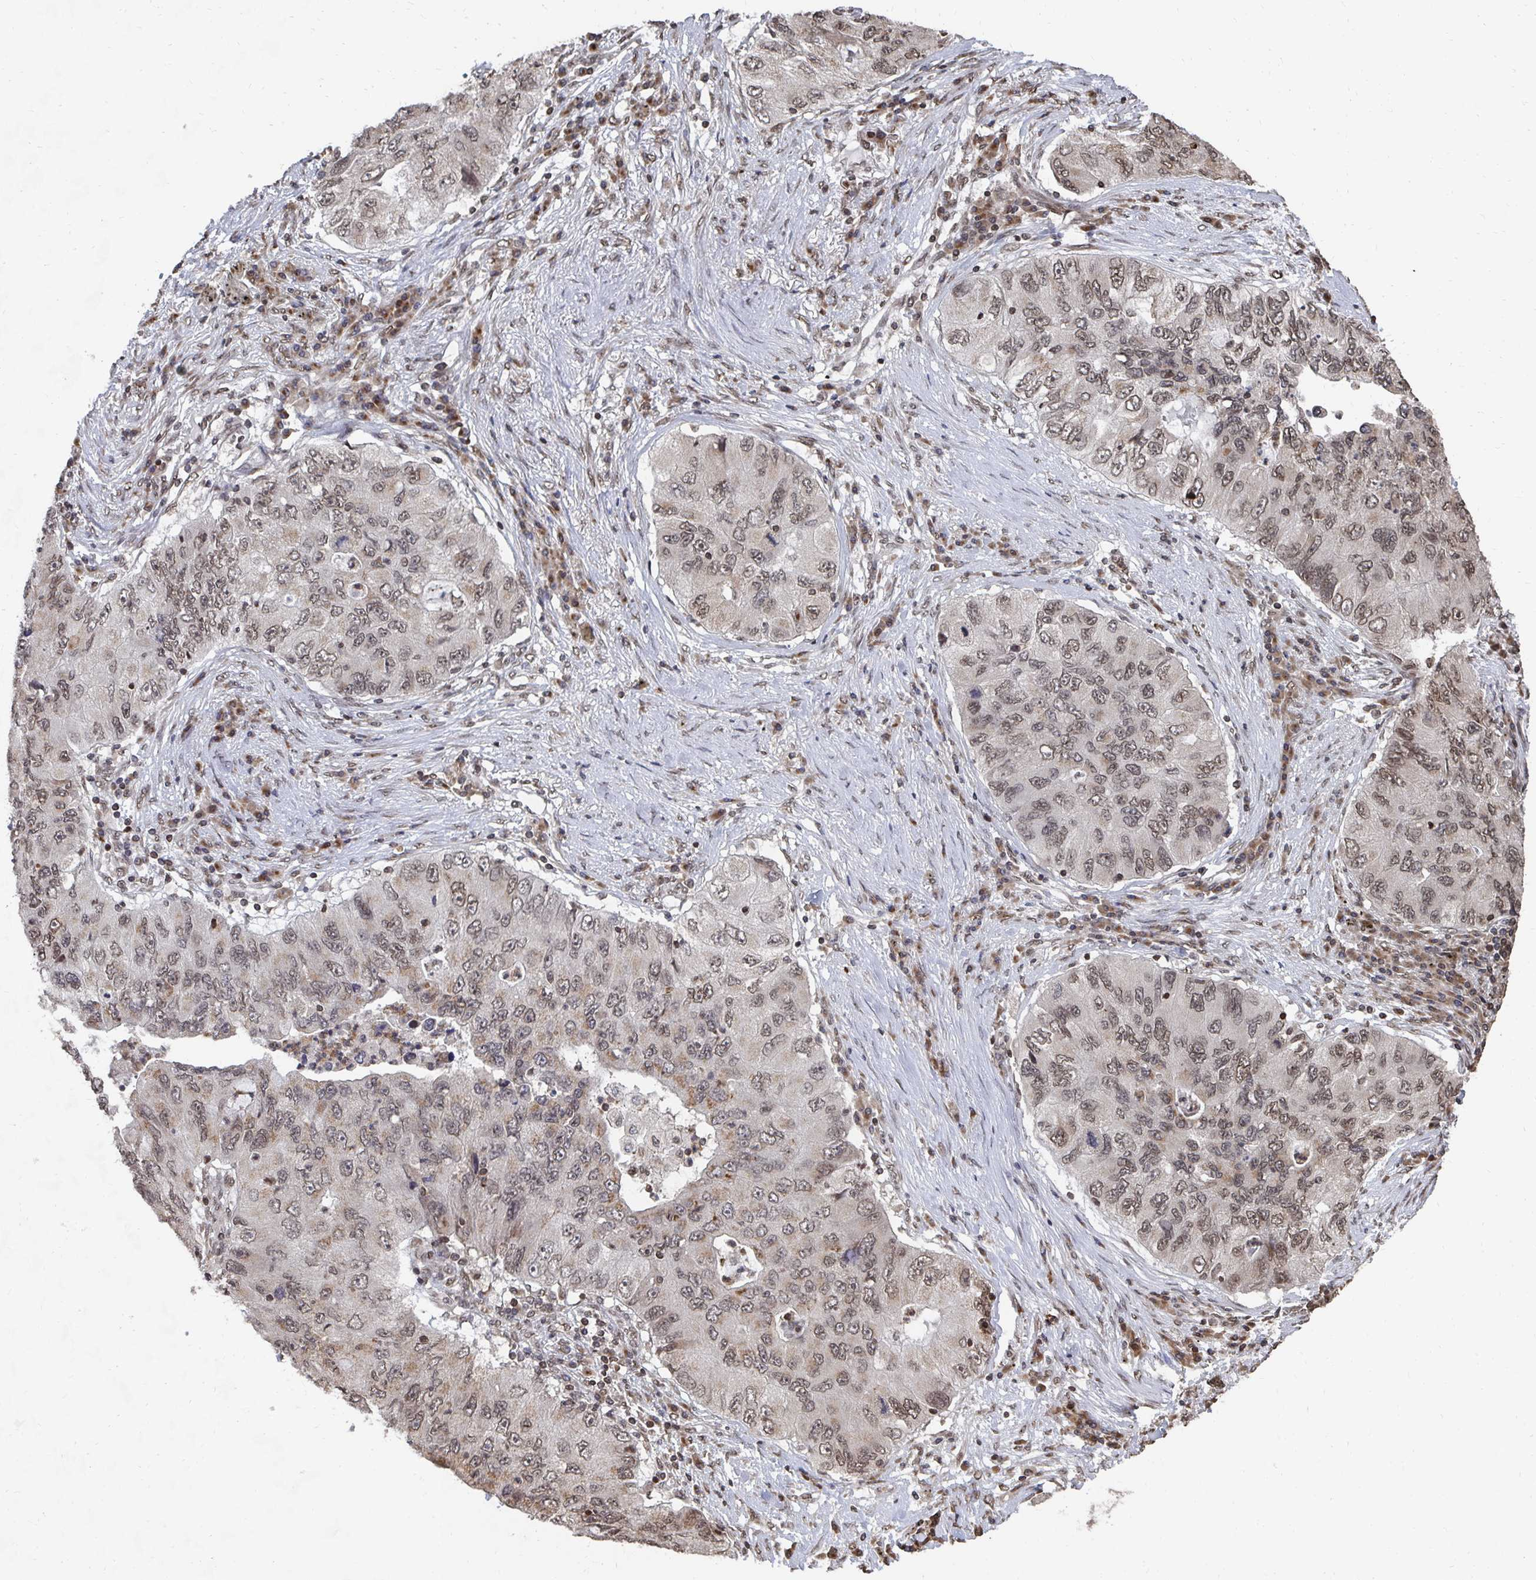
{"staining": {"intensity": "moderate", "quantity": "25%-75%", "location": "nuclear"}, "tissue": "lung cancer", "cell_type": "Tumor cells", "image_type": "cancer", "snomed": [{"axis": "morphology", "description": "Adenocarcinoma, NOS"}, {"axis": "morphology", "description": "Adenocarcinoma, metastatic, NOS"}, {"axis": "topography", "description": "Lymph node"}, {"axis": "topography", "description": "Lung"}], "caption": "IHC staining of lung cancer (adenocarcinoma), which displays medium levels of moderate nuclear staining in about 25%-75% of tumor cells indicating moderate nuclear protein expression. The staining was performed using DAB (3,3'-diaminobenzidine) (brown) for protein detection and nuclei were counterstained in hematoxylin (blue).", "gene": "GTF3C6", "patient": {"sex": "female", "age": 54}}